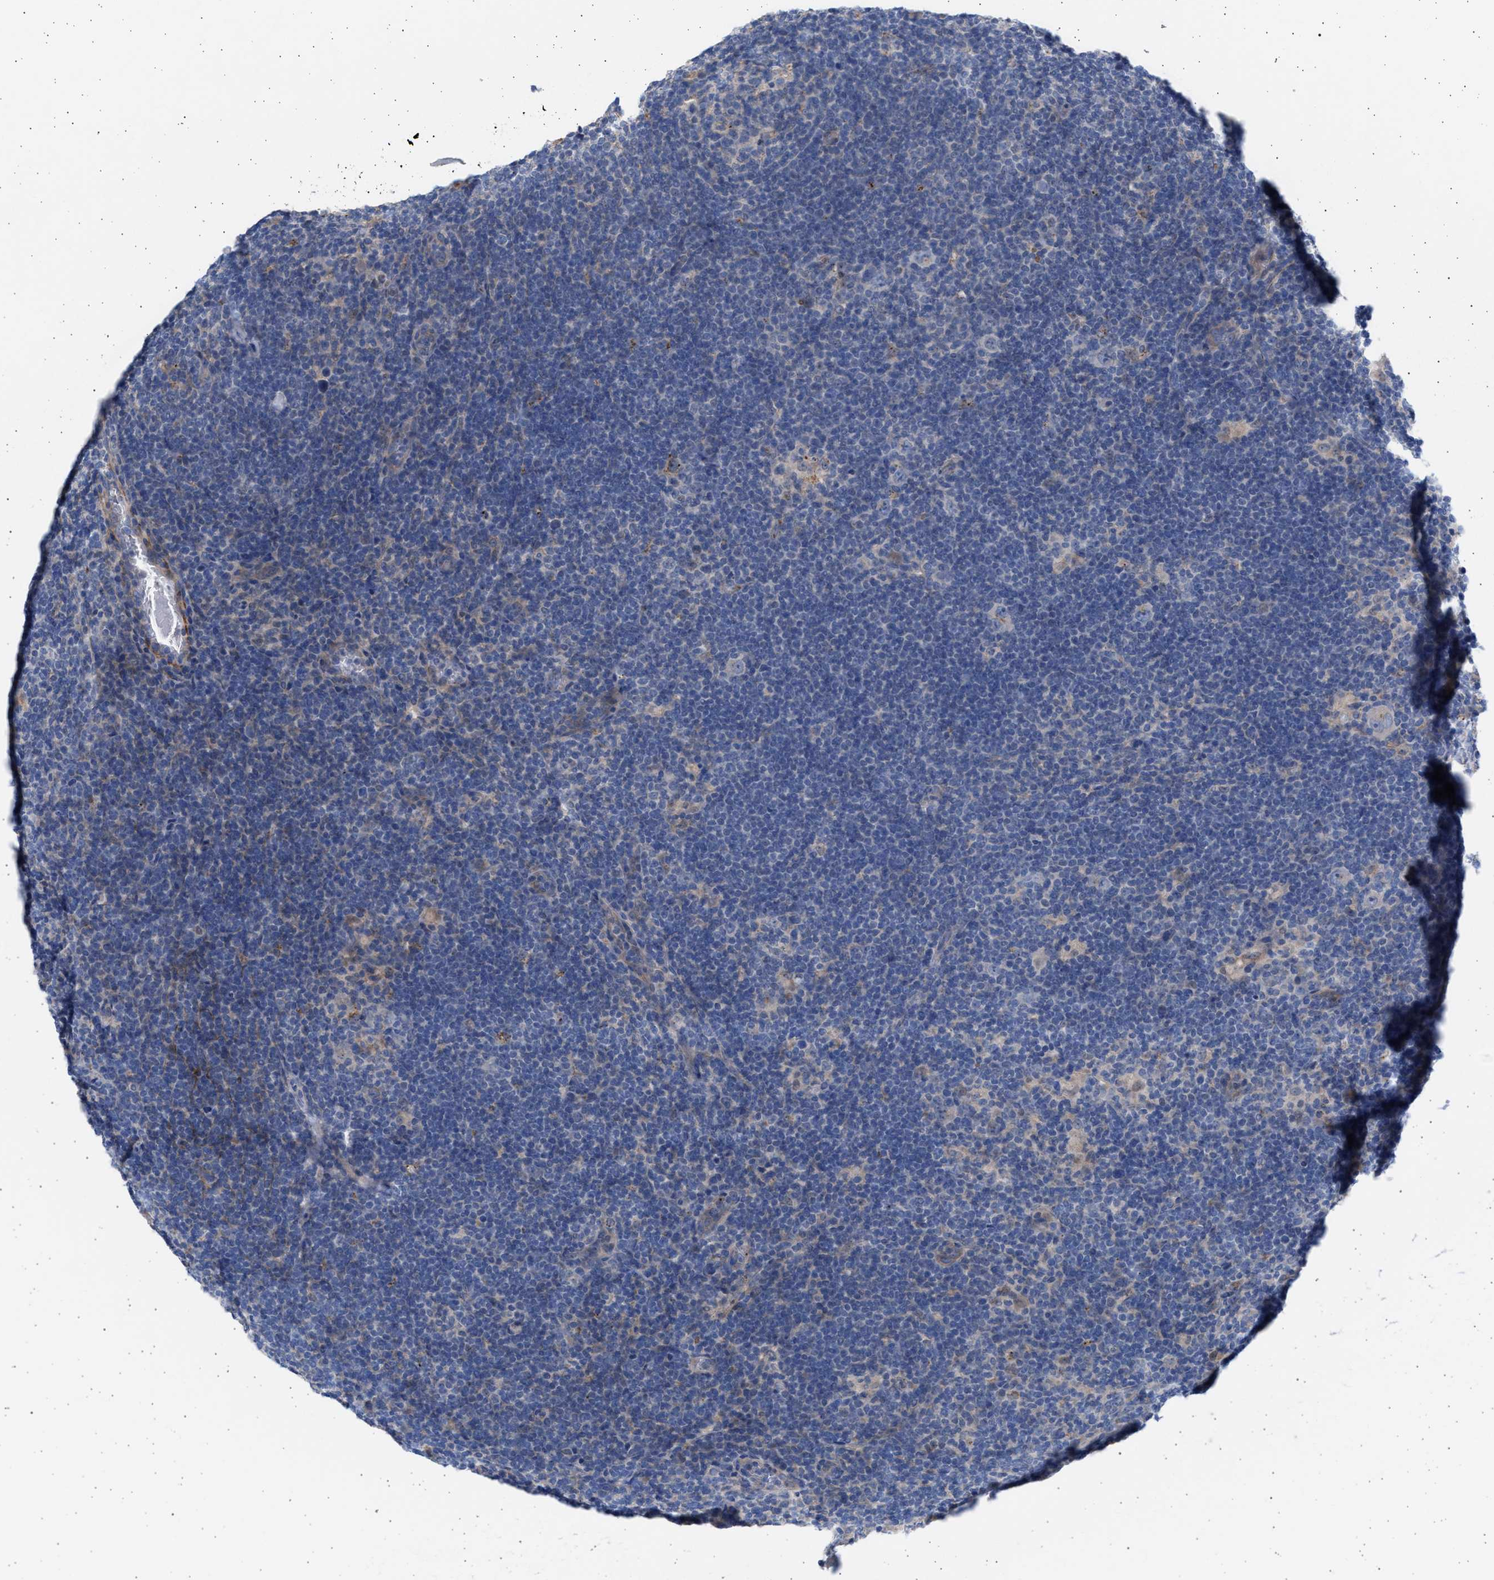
{"staining": {"intensity": "negative", "quantity": "none", "location": "none"}, "tissue": "lymphoma", "cell_type": "Tumor cells", "image_type": "cancer", "snomed": [{"axis": "morphology", "description": "Hodgkin's disease, NOS"}, {"axis": "topography", "description": "Lymph node"}], "caption": "DAB (3,3'-diaminobenzidine) immunohistochemical staining of lymphoma reveals no significant expression in tumor cells. (DAB immunohistochemistry (IHC) visualized using brightfield microscopy, high magnification).", "gene": "NBR1", "patient": {"sex": "female", "age": 57}}